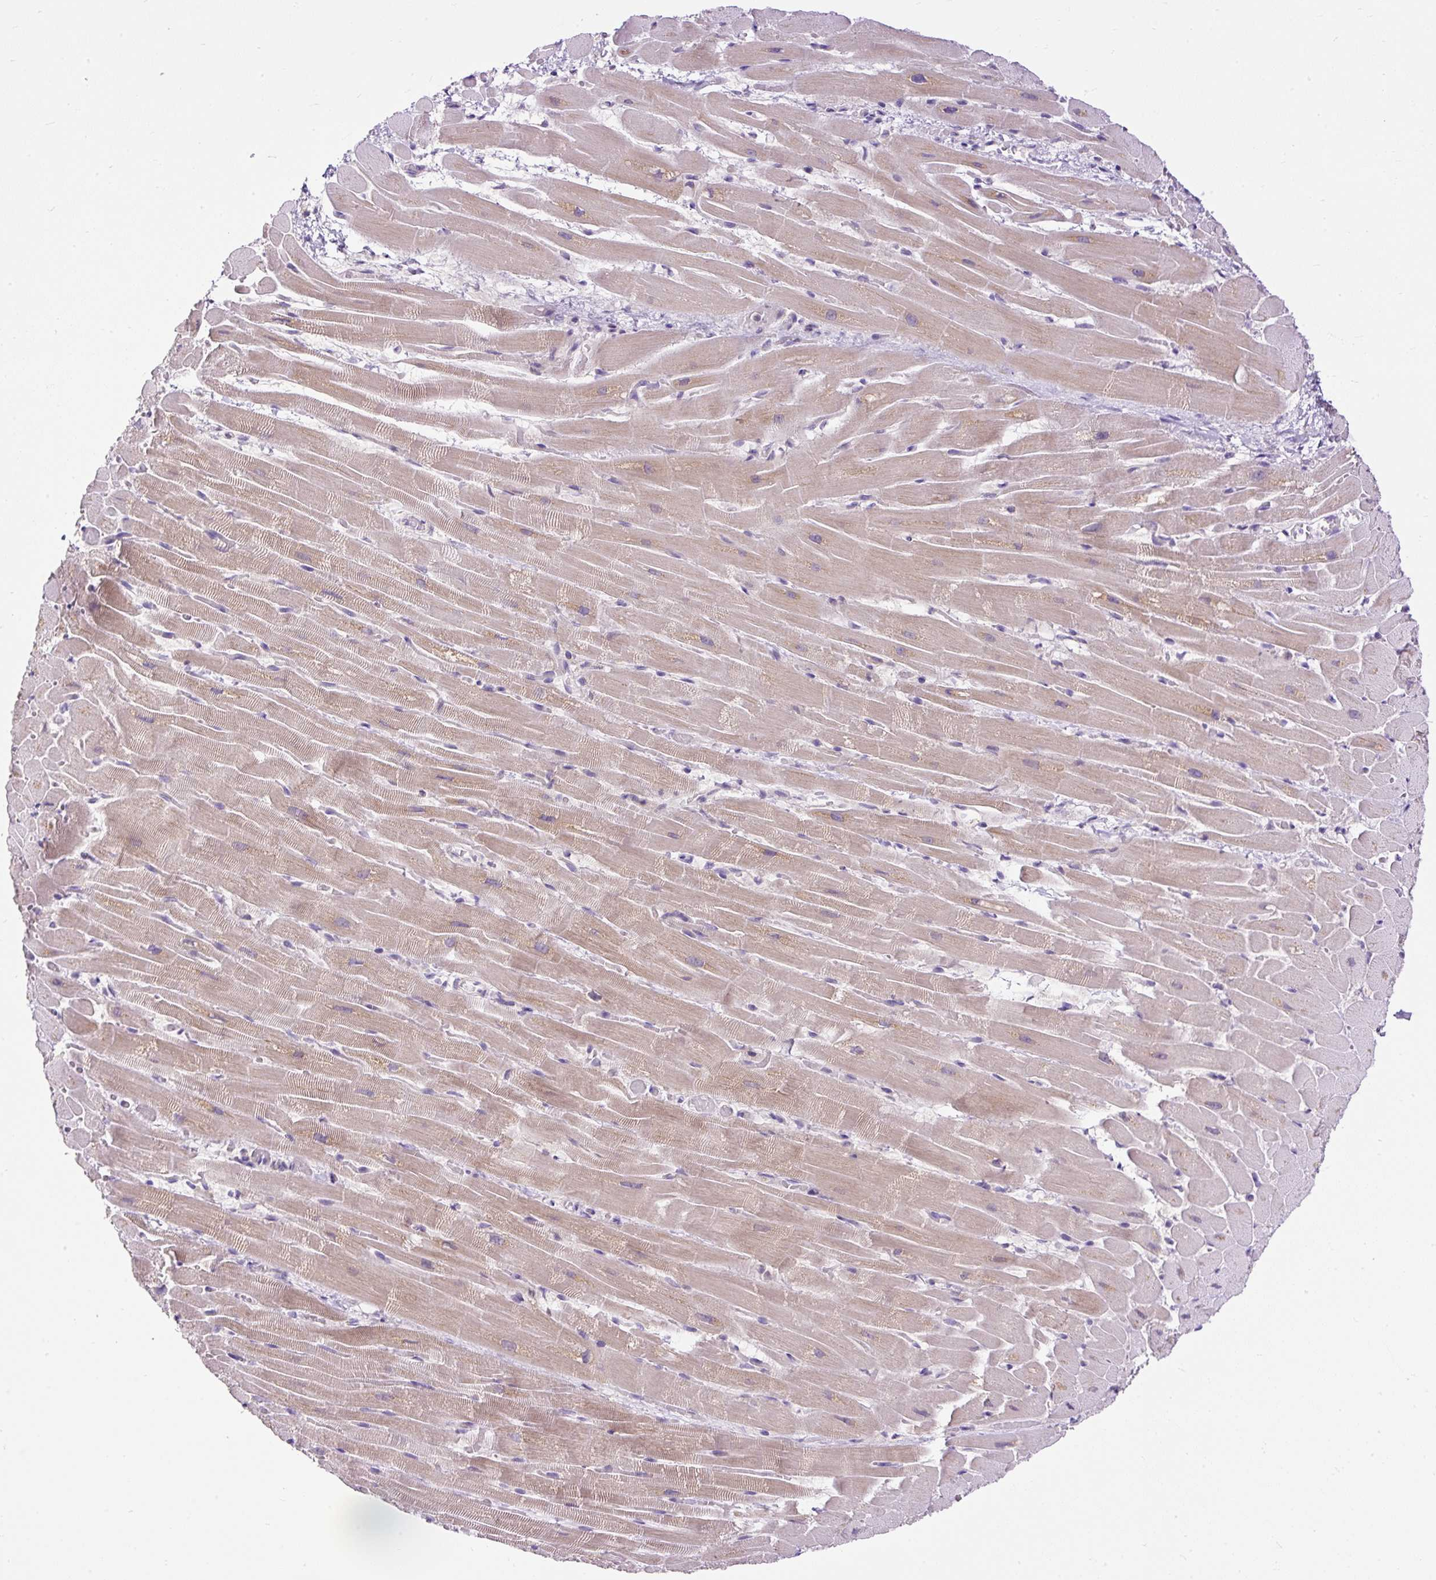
{"staining": {"intensity": "weak", "quantity": ">75%", "location": "cytoplasmic/membranous"}, "tissue": "heart muscle", "cell_type": "Cardiomyocytes", "image_type": "normal", "snomed": [{"axis": "morphology", "description": "Normal tissue, NOS"}, {"axis": "topography", "description": "Heart"}], "caption": "Protein expression analysis of benign human heart muscle reveals weak cytoplasmic/membranous expression in approximately >75% of cardiomyocytes. The staining is performed using DAB brown chromogen to label protein expression. The nuclei are counter-stained blue using hematoxylin.", "gene": "FMC1", "patient": {"sex": "male", "age": 37}}